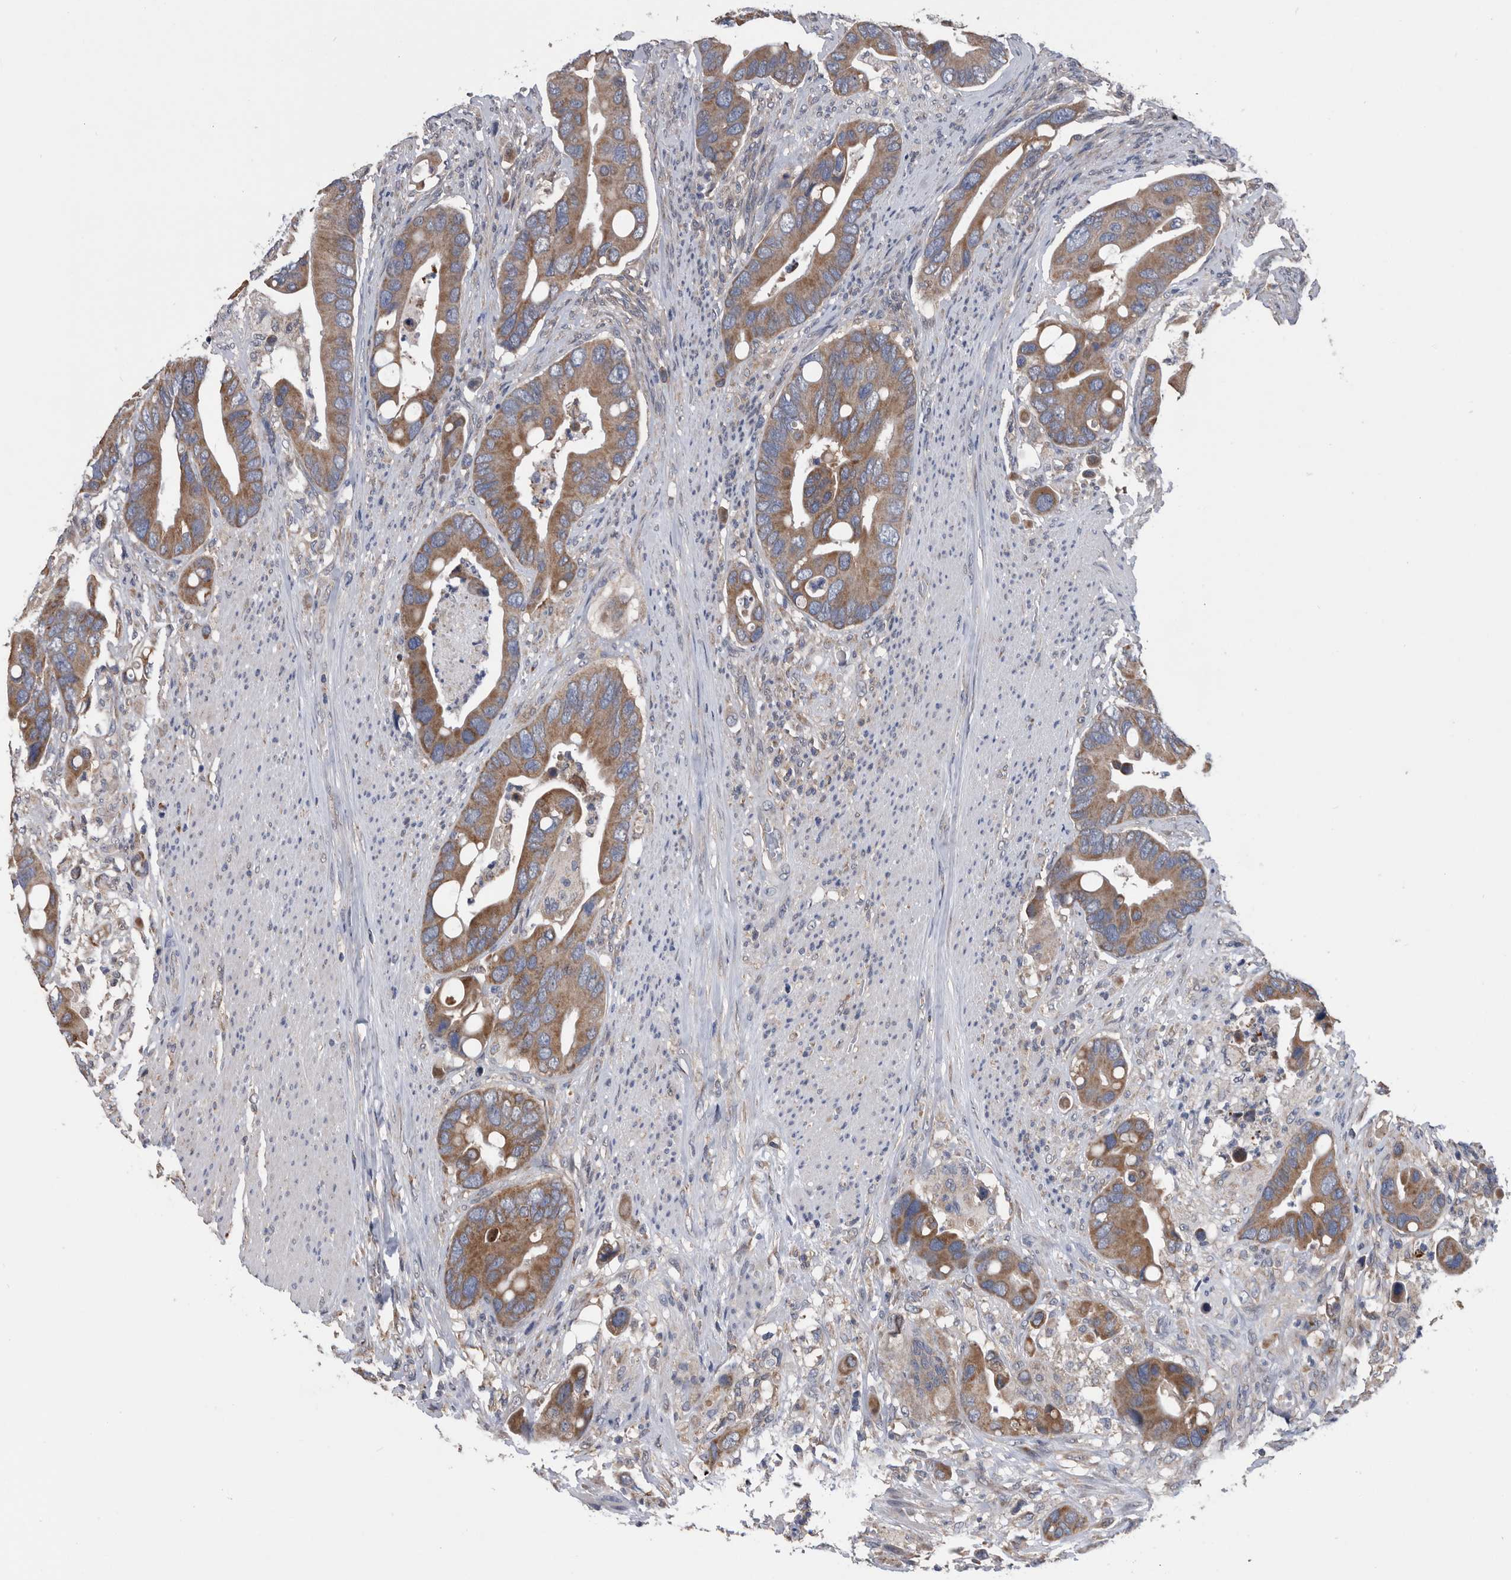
{"staining": {"intensity": "moderate", "quantity": ">75%", "location": "cytoplasmic/membranous"}, "tissue": "colorectal cancer", "cell_type": "Tumor cells", "image_type": "cancer", "snomed": [{"axis": "morphology", "description": "Adenocarcinoma, NOS"}, {"axis": "topography", "description": "Rectum"}], "caption": "This is a photomicrograph of IHC staining of colorectal cancer, which shows moderate expression in the cytoplasmic/membranous of tumor cells.", "gene": "NRBP1", "patient": {"sex": "female", "age": 57}}